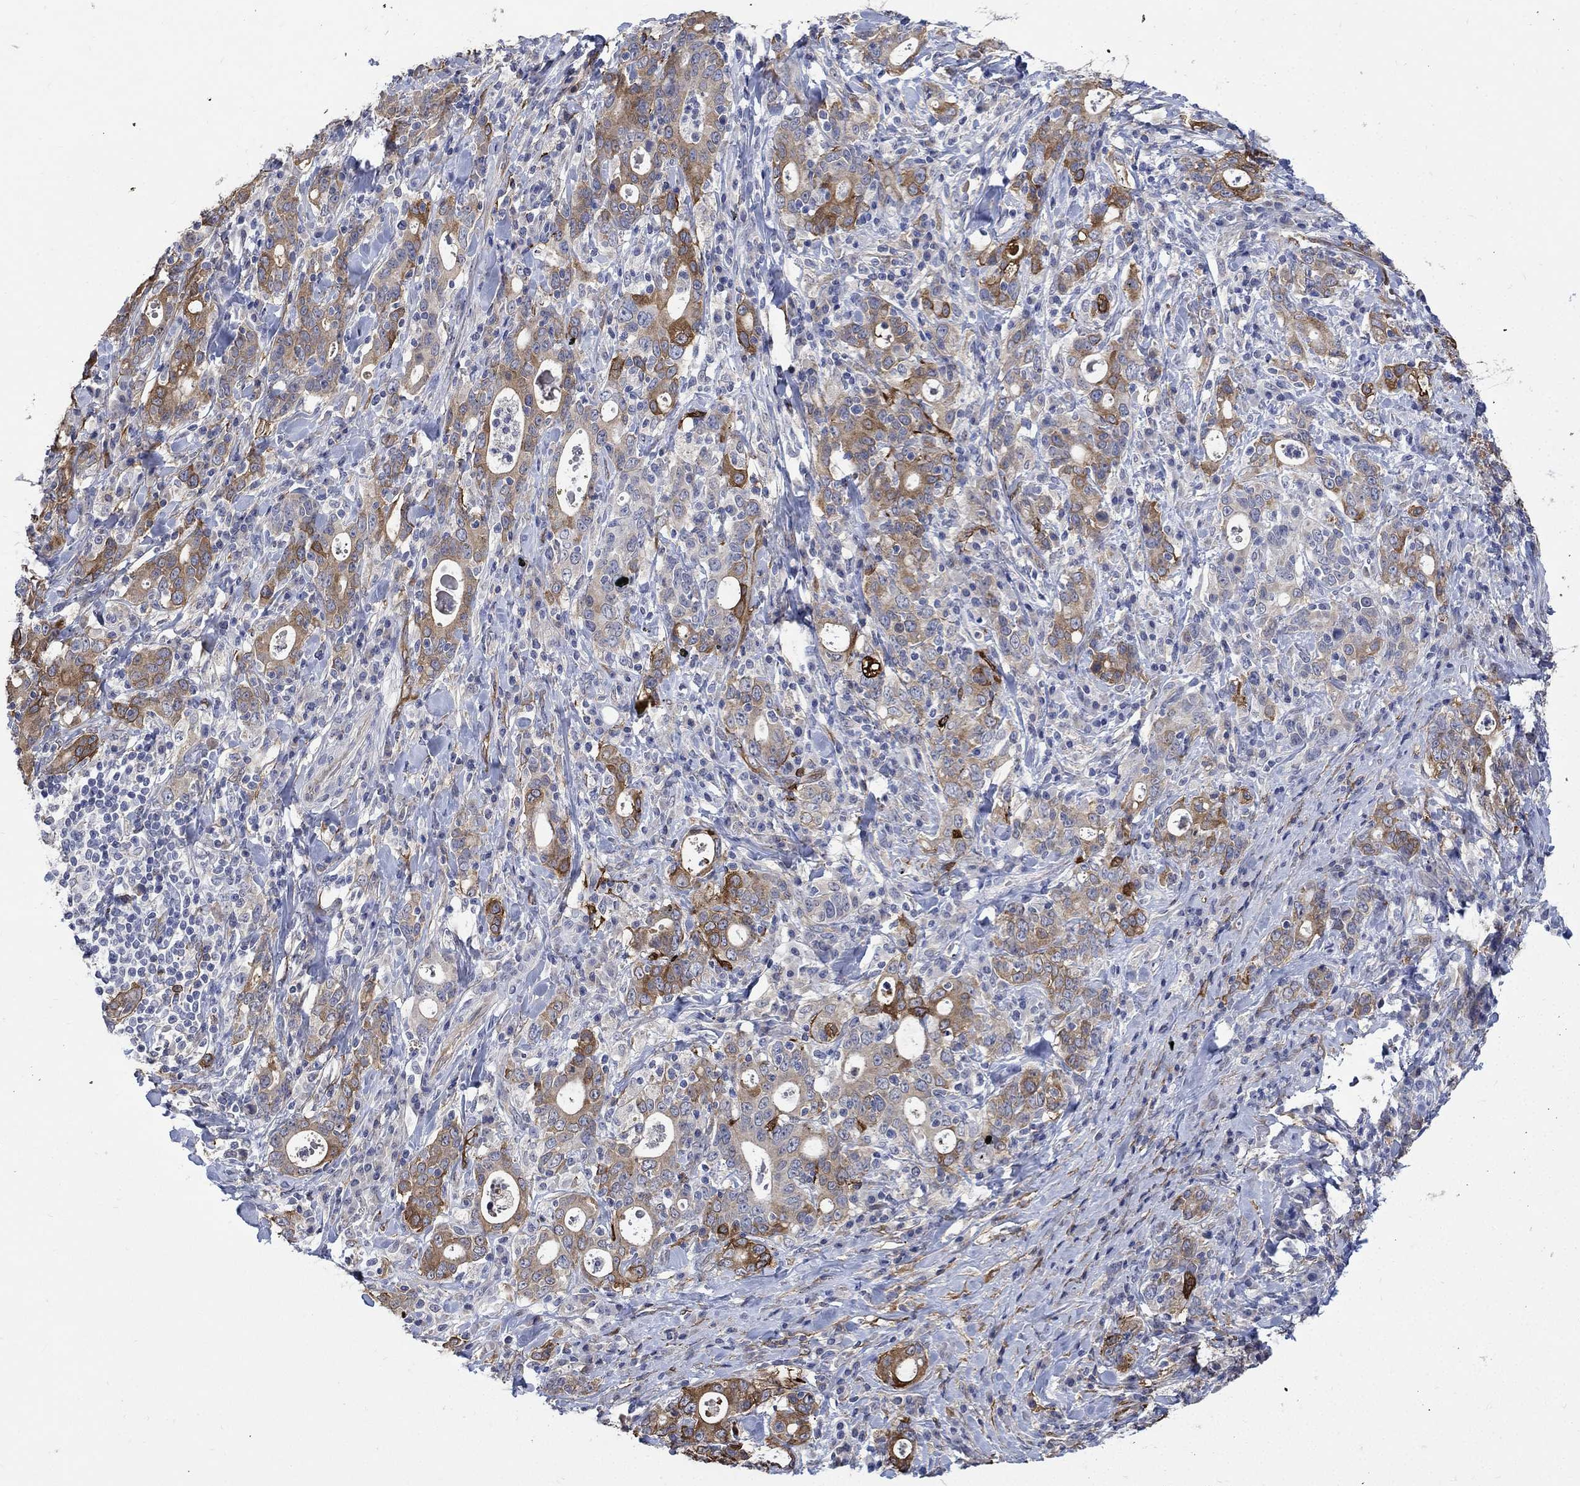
{"staining": {"intensity": "strong", "quantity": "<25%", "location": "cytoplasmic/membranous"}, "tissue": "stomach cancer", "cell_type": "Tumor cells", "image_type": "cancer", "snomed": [{"axis": "morphology", "description": "Adenocarcinoma, NOS"}, {"axis": "topography", "description": "Stomach"}], "caption": "Immunohistochemical staining of stomach cancer shows medium levels of strong cytoplasmic/membranous positivity in about <25% of tumor cells. (Brightfield microscopy of DAB IHC at high magnification).", "gene": "TGM2", "patient": {"sex": "male", "age": 79}}